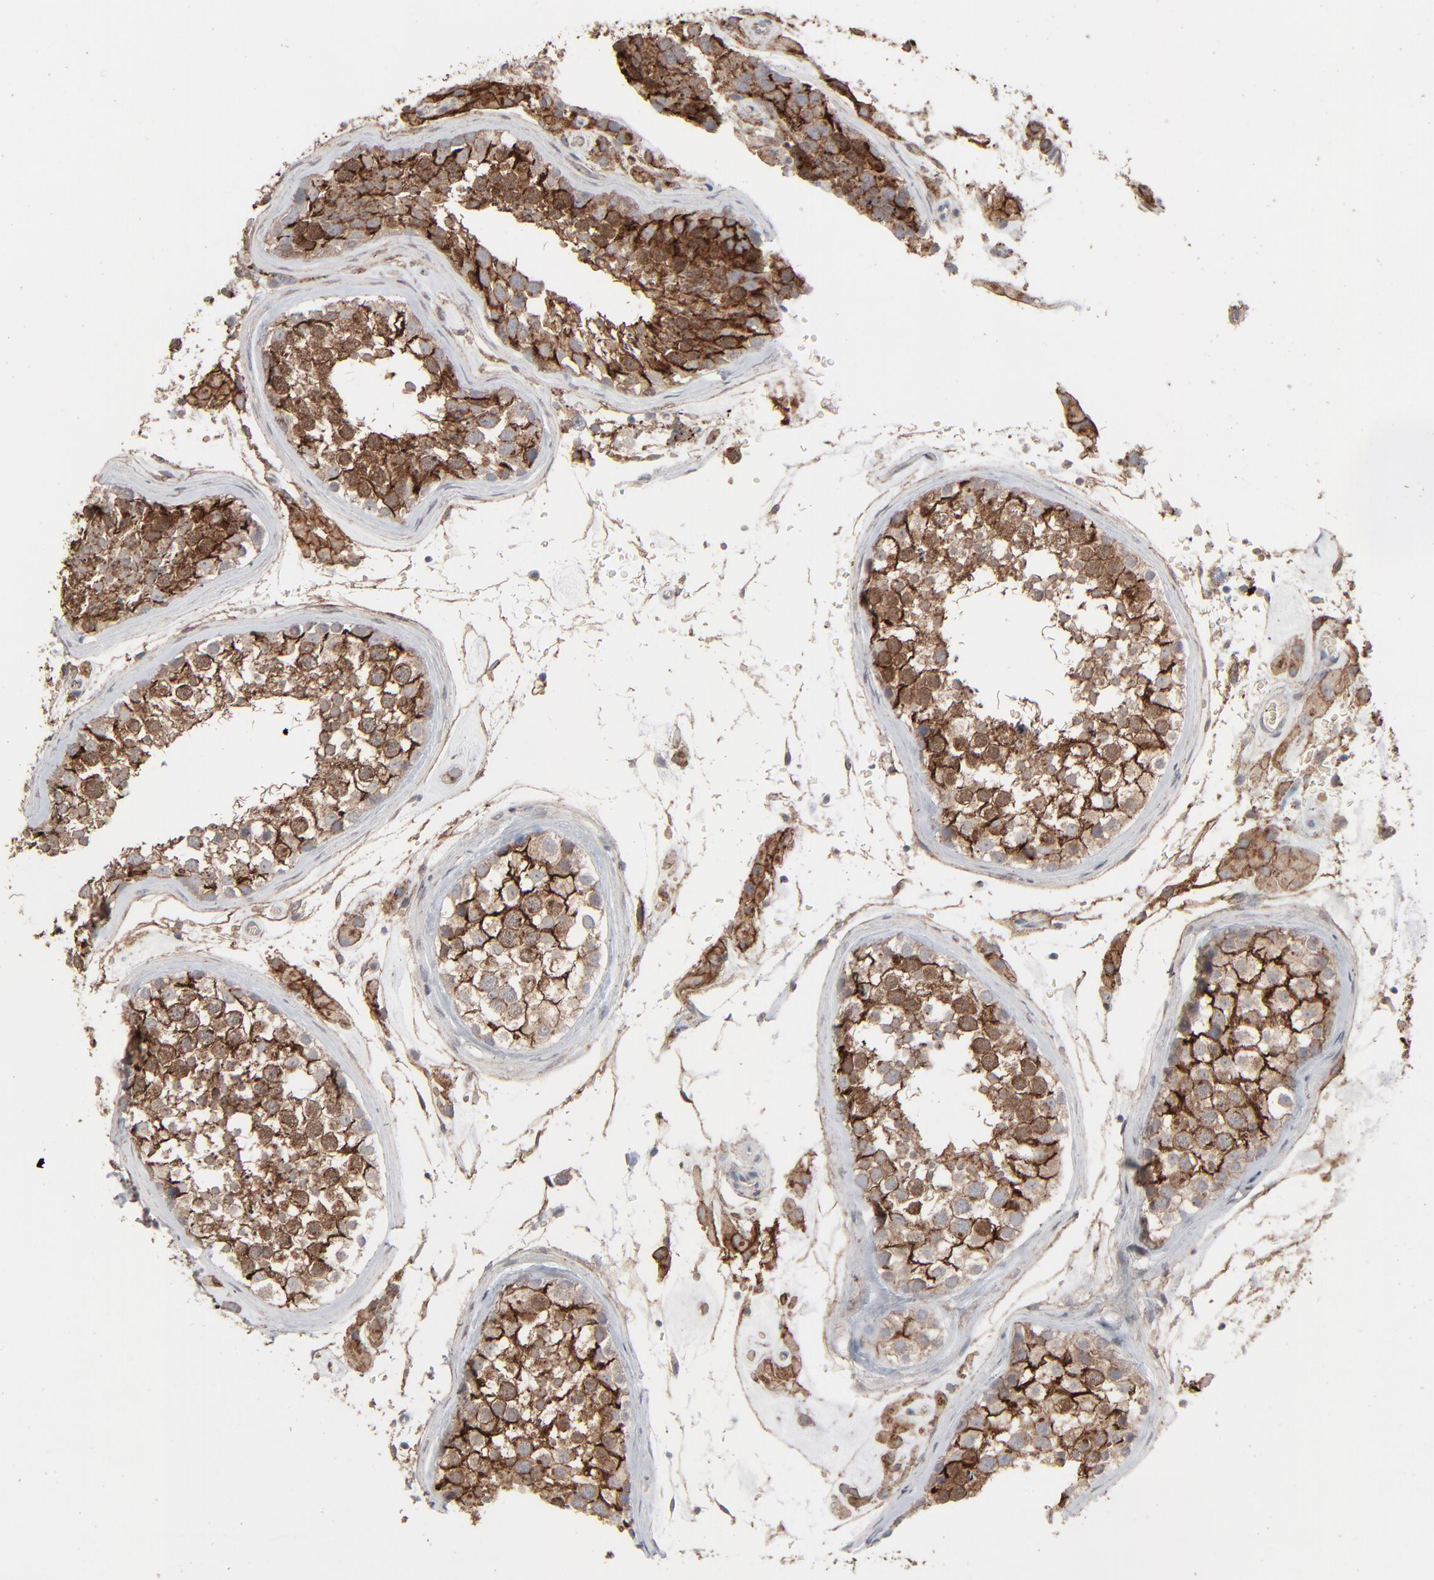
{"staining": {"intensity": "strong", "quantity": ">75%", "location": "cytoplasmic/membranous"}, "tissue": "testis", "cell_type": "Cells in seminiferous ducts", "image_type": "normal", "snomed": [{"axis": "morphology", "description": "Normal tissue, NOS"}, {"axis": "topography", "description": "Testis"}], "caption": "Protein staining by immunohistochemistry (IHC) displays strong cytoplasmic/membranous staining in about >75% of cells in seminiferous ducts in unremarkable testis.", "gene": "JAM3", "patient": {"sex": "male", "age": 46}}